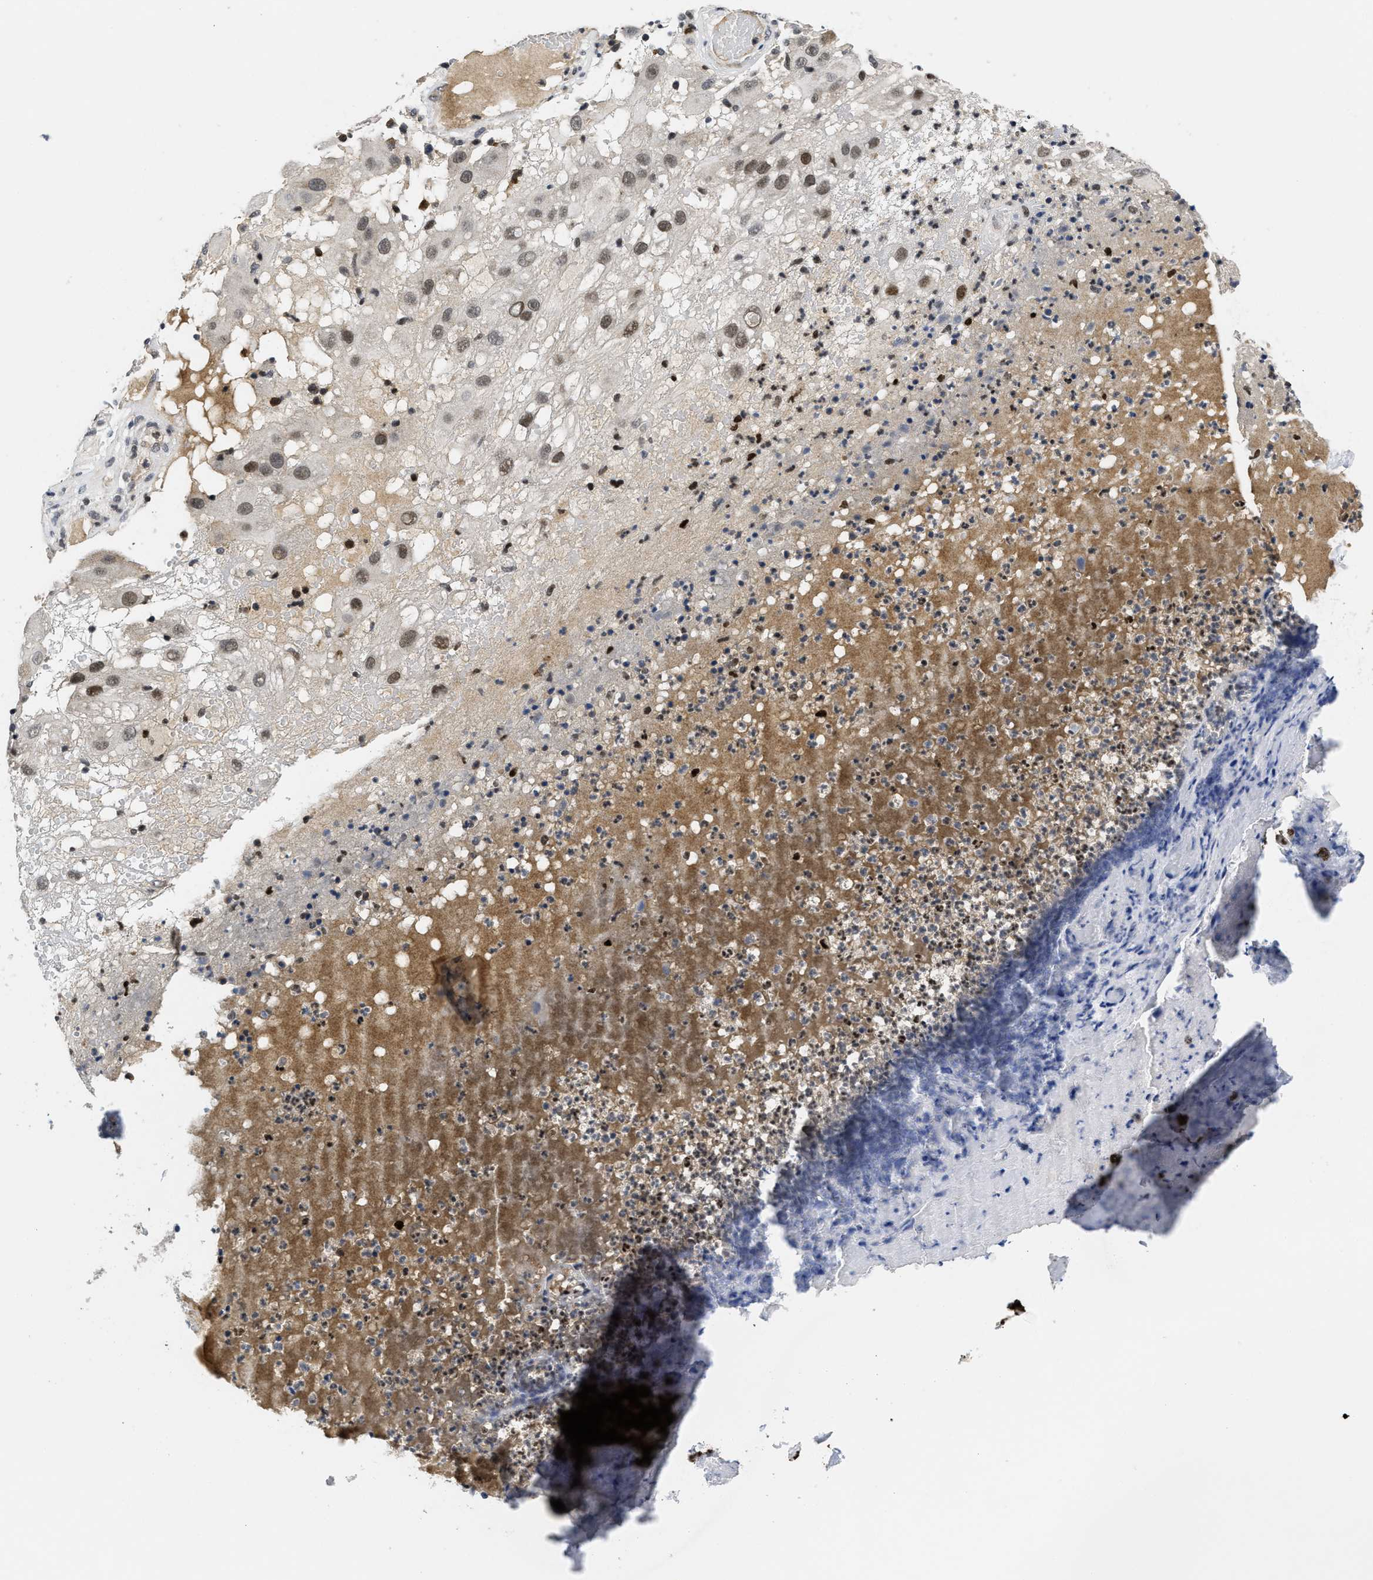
{"staining": {"intensity": "moderate", "quantity": ">75%", "location": "nuclear"}, "tissue": "melanoma", "cell_type": "Tumor cells", "image_type": "cancer", "snomed": [{"axis": "morphology", "description": "Malignant melanoma, NOS"}, {"axis": "topography", "description": "Skin"}], "caption": "Malignant melanoma was stained to show a protein in brown. There is medium levels of moderate nuclear expression in about >75% of tumor cells. The staining was performed using DAB (3,3'-diaminobenzidine), with brown indicating positive protein expression. Nuclei are stained blue with hematoxylin.", "gene": "HIF1A", "patient": {"sex": "female", "age": 81}}